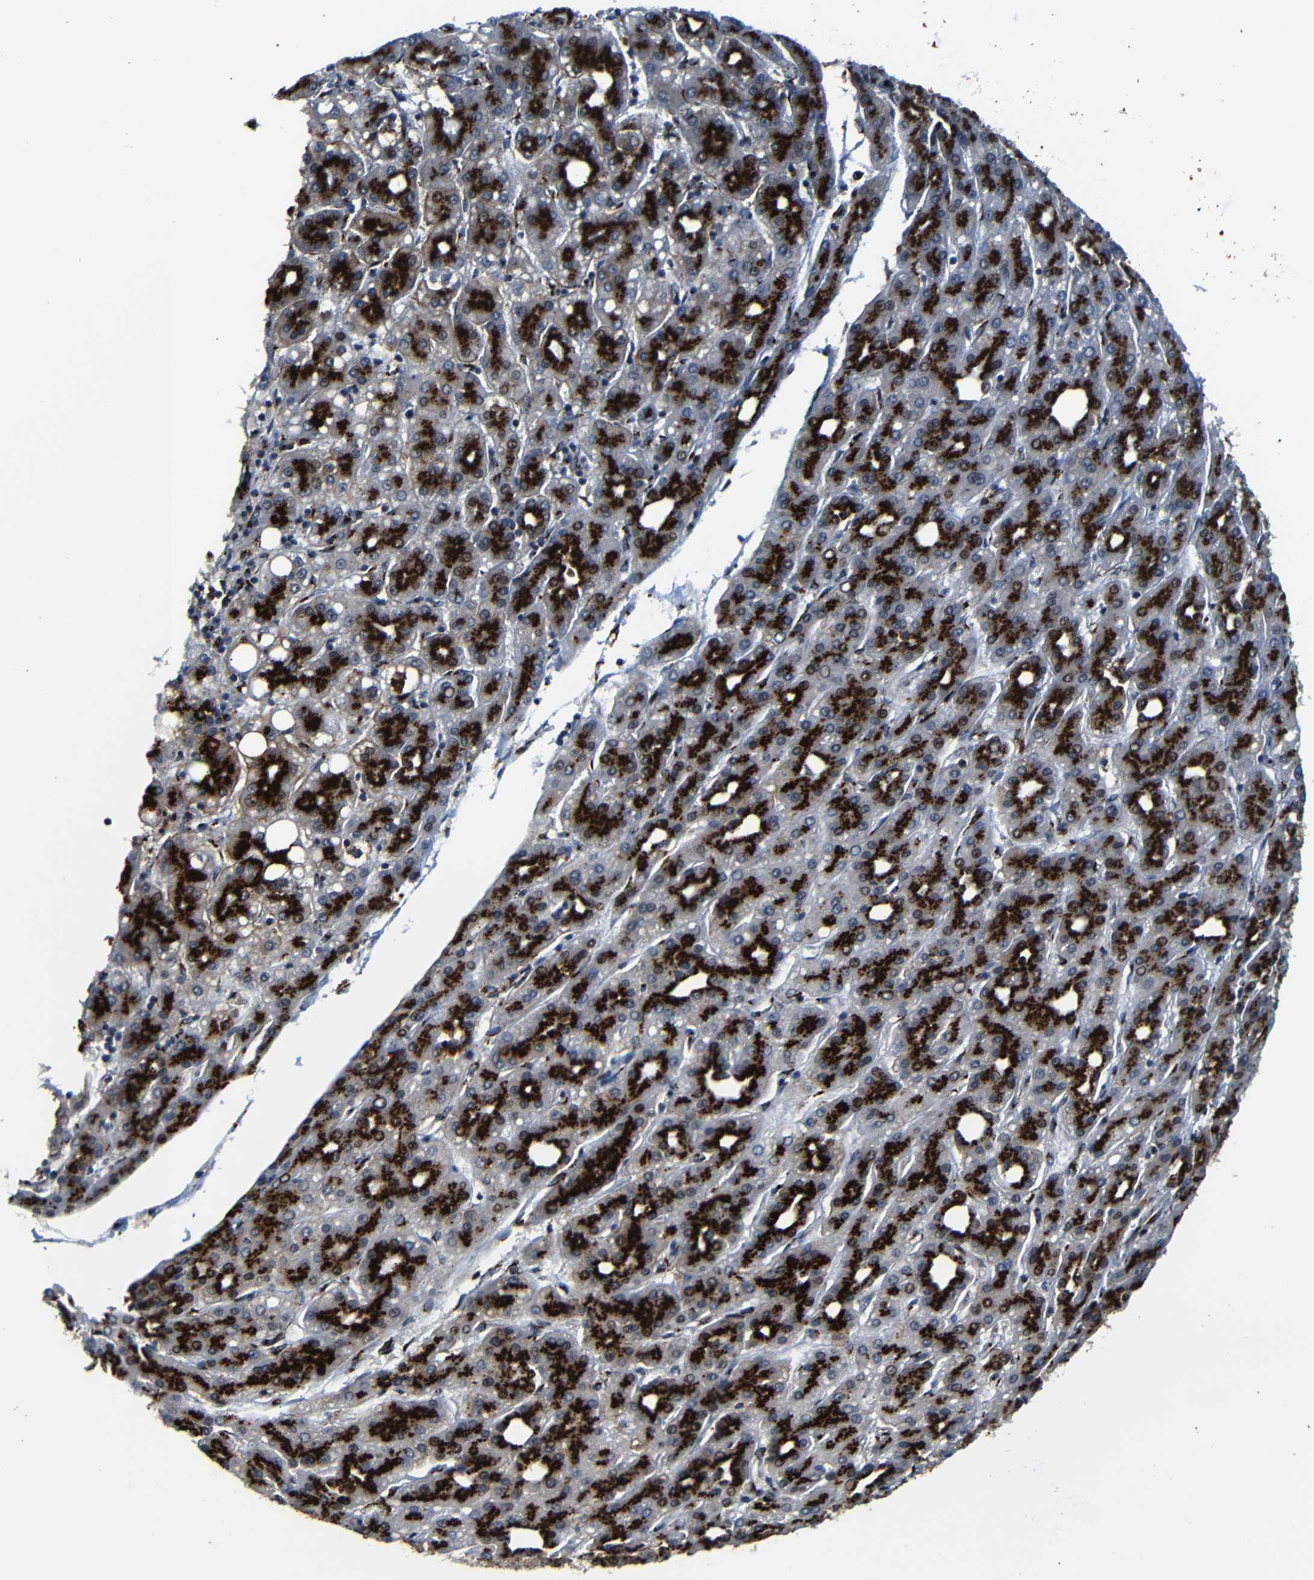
{"staining": {"intensity": "strong", "quantity": ">75%", "location": "cytoplasmic/membranous"}, "tissue": "liver cancer", "cell_type": "Tumor cells", "image_type": "cancer", "snomed": [{"axis": "morphology", "description": "Carcinoma, Hepatocellular, NOS"}, {"axis": "topography", "description": "Liver"}], "caption": "Approximately >75% of tumor cells in liver cancer show strong cytoplasmic/membranous protein positivity as visualized by brown immunohistochemical staining.", "gene": "TGOLN2", "patient": {"sex": "male", "age": 65}}